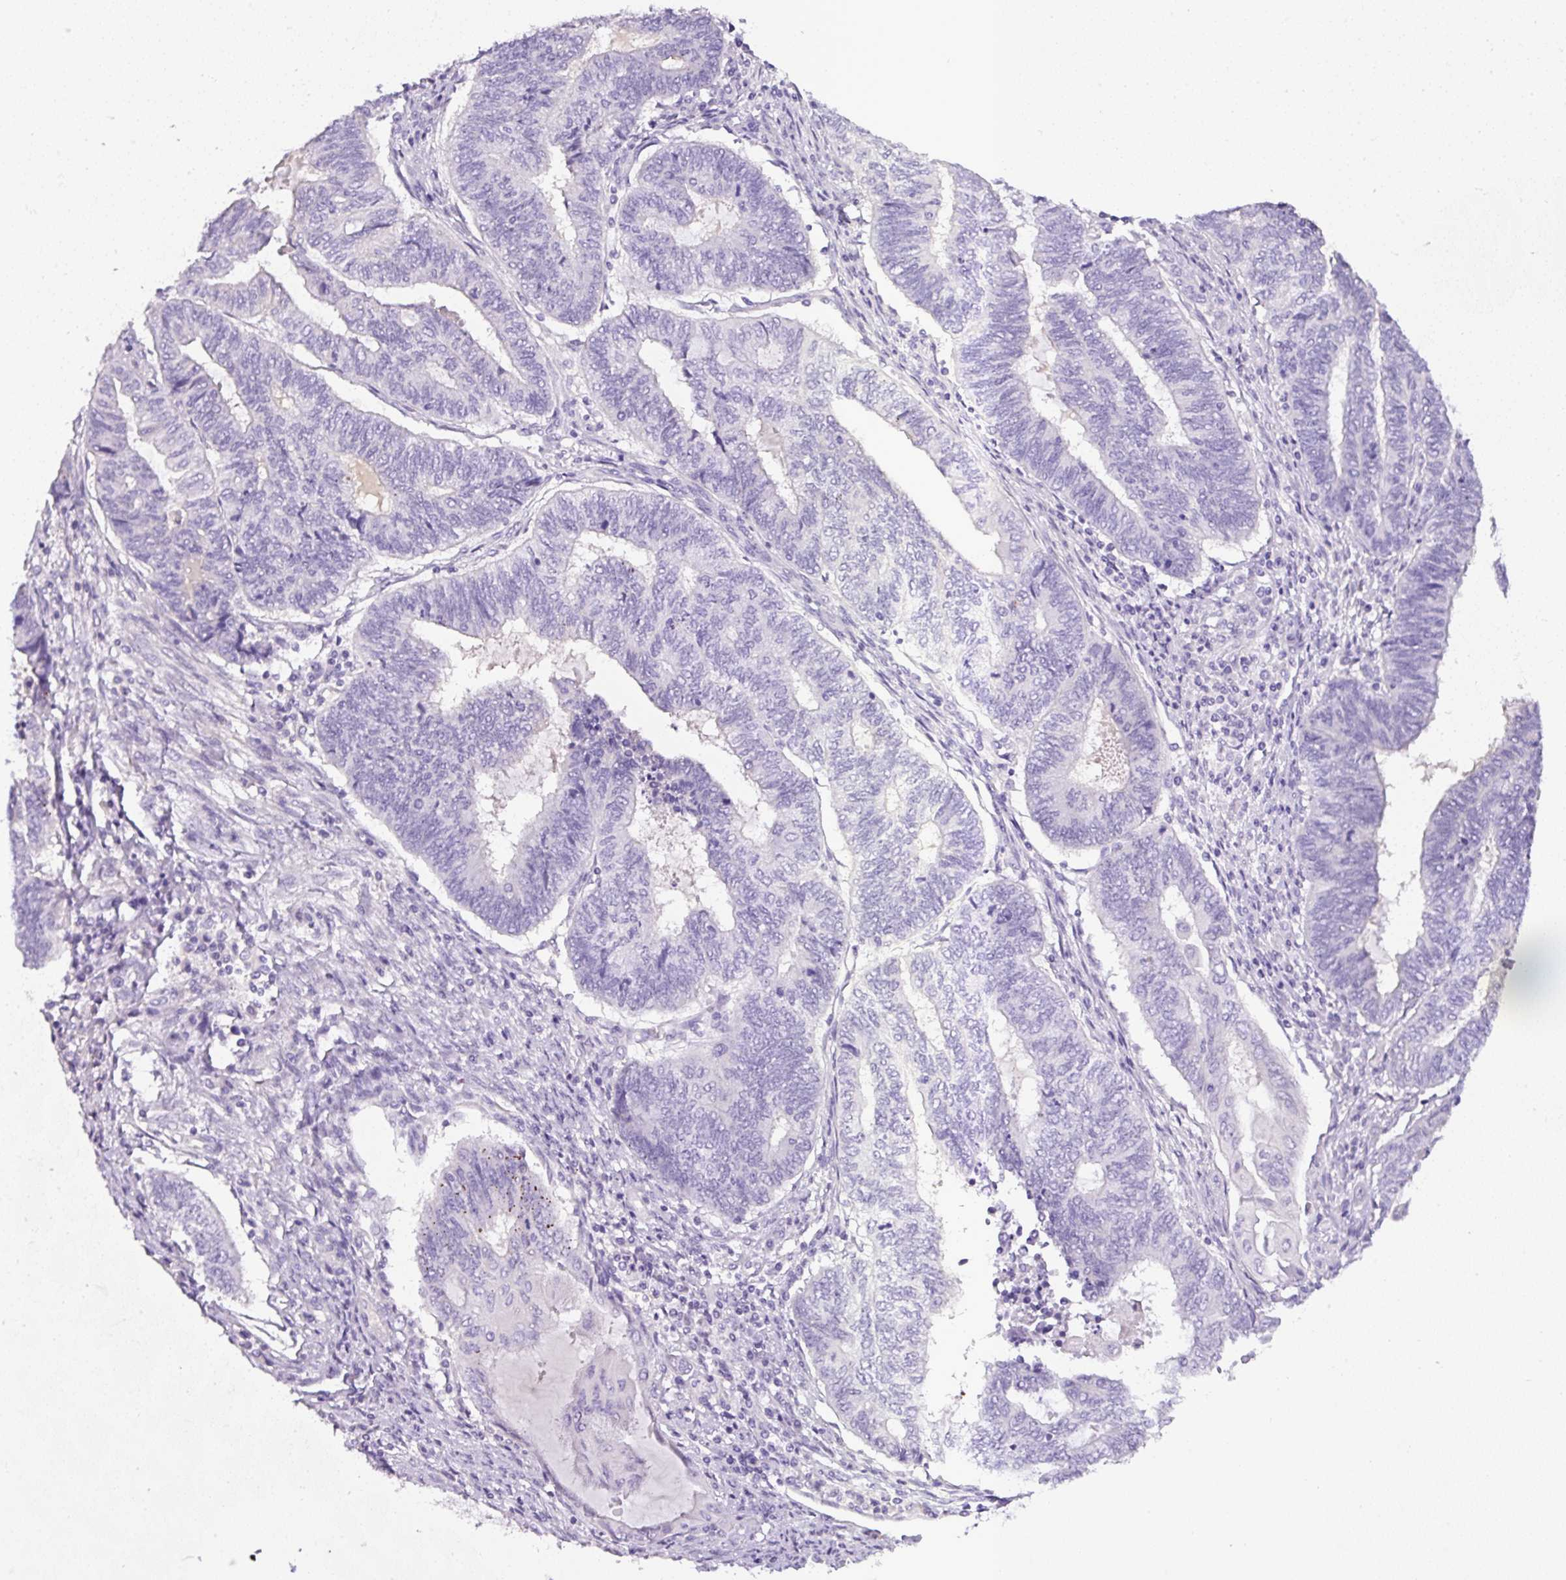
{"staining": {"intensity": "negative", "quantity": "none", "location": "none"}, "tissue": "endometrial cancer", "cell_type": "Tumor cells", "image_type": "cancer", "snomed": [{"axis": "morphology", "description": "Adenocarcinoma, NOS"}, {"axis": "topography", "description": "Uterus"}, {"axis": "topography", "description": "Endometrium"}], "caption": "High magnification brightfield microscopy of endometrial cancer (adenocarcinoma) stained with DAB (brown) and counterstained with hematoxylin (blue): tumor cells show no significant positivity.", "gene": "OR14A2", "patient": {"sex": "female", "age": 70}}